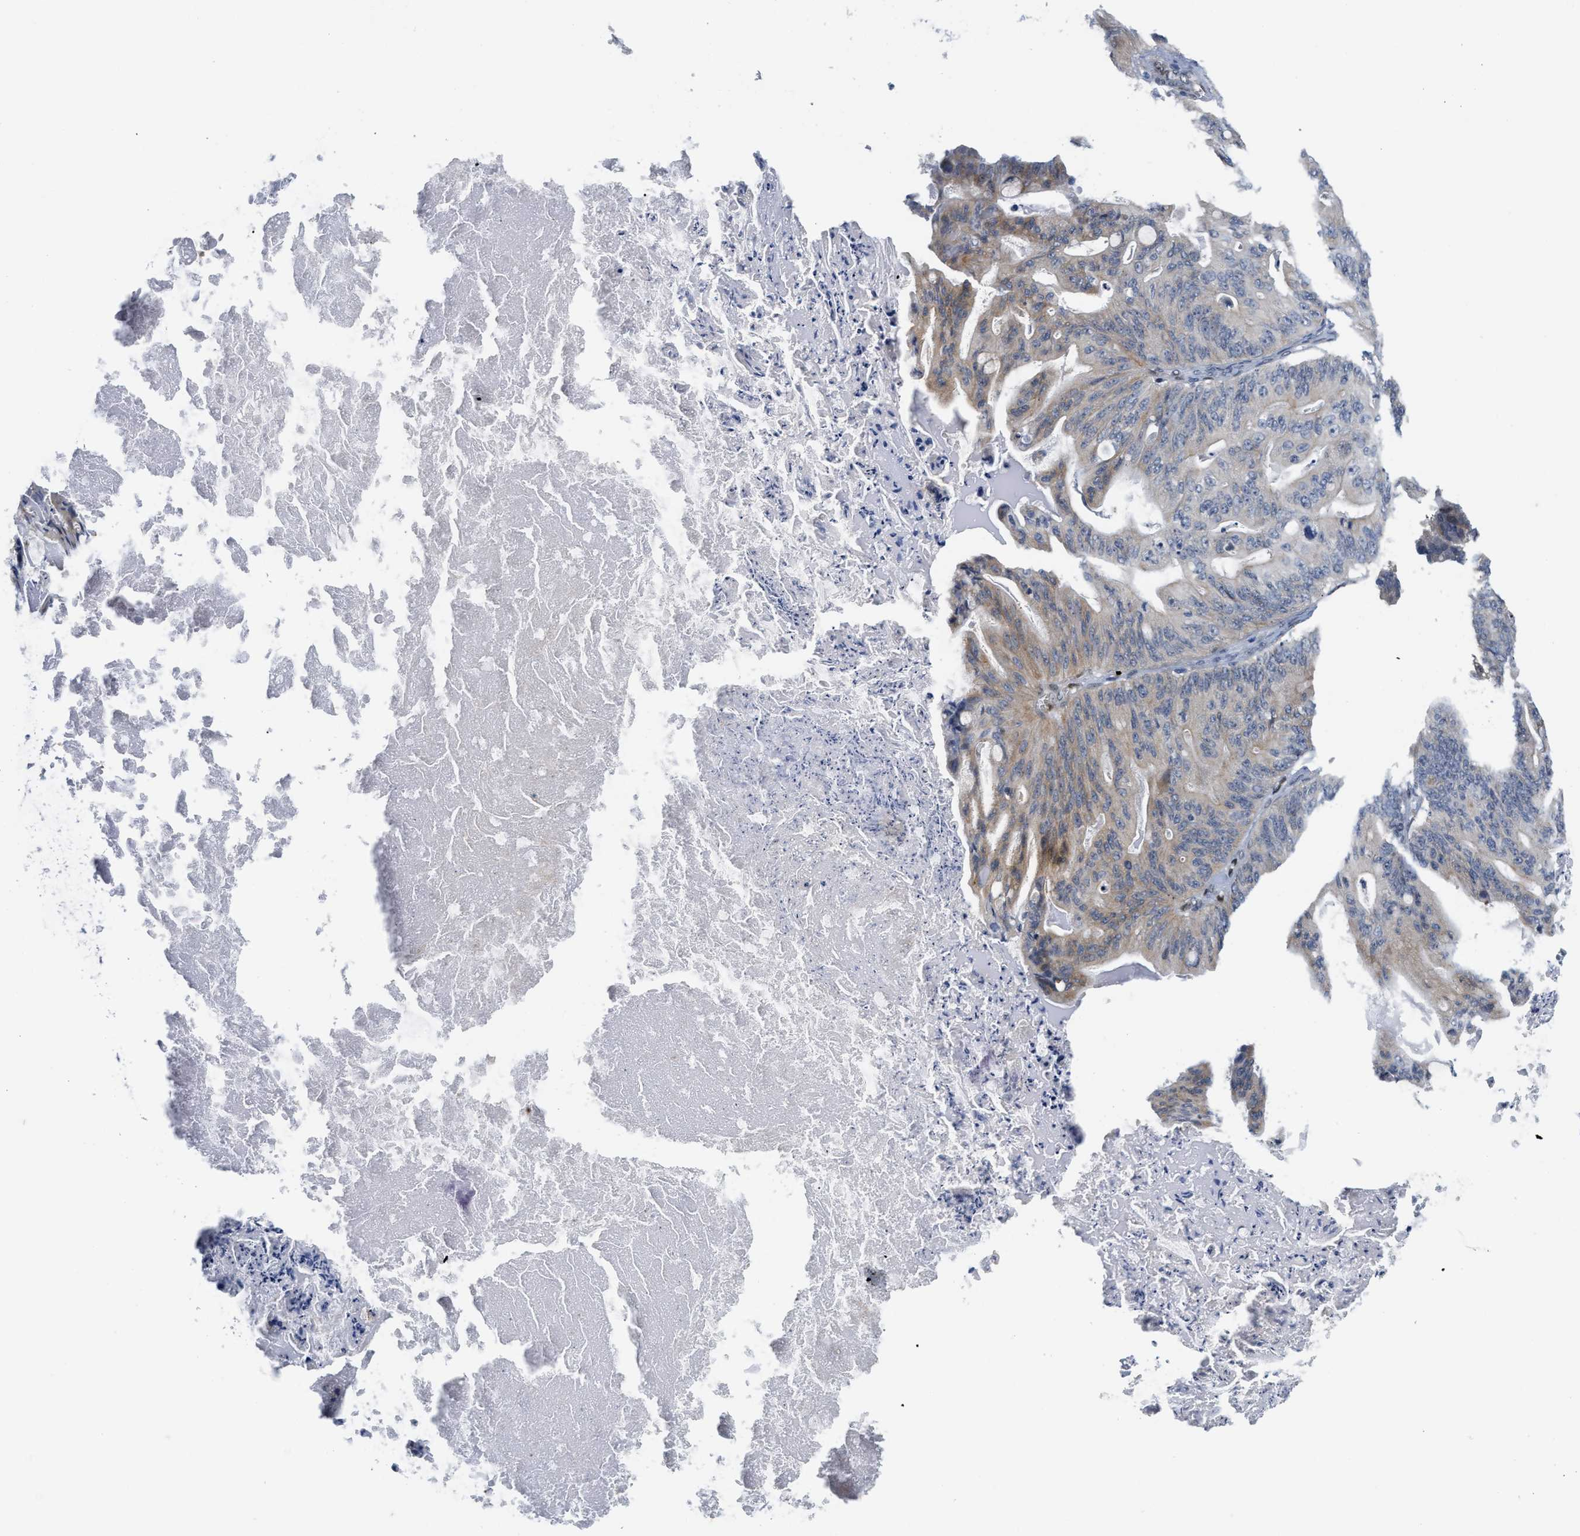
{"staining": {"intensity": "moderate", "quantity": "25%-75%", "location": "cytoplasmic/membranous"}, "tissue": "ovarian cancer", "cell_type": "Tumor cells", "image_type": "cancer", "snomed": [{"axis": "morphology", "description": "Cystadenocarcinoma, mucinous, NOS"}, {"axis": "topography", "description": "Ovary"}], "caption": "Protein staining displays moderate cytoplasmic/membranous positivity in about 25%-75% of tumor cells in ovarian cancer (mucinous cystadenocarcinoma).", "gene": "TCF4", "patient": {"sex": "female", "age": 36}}